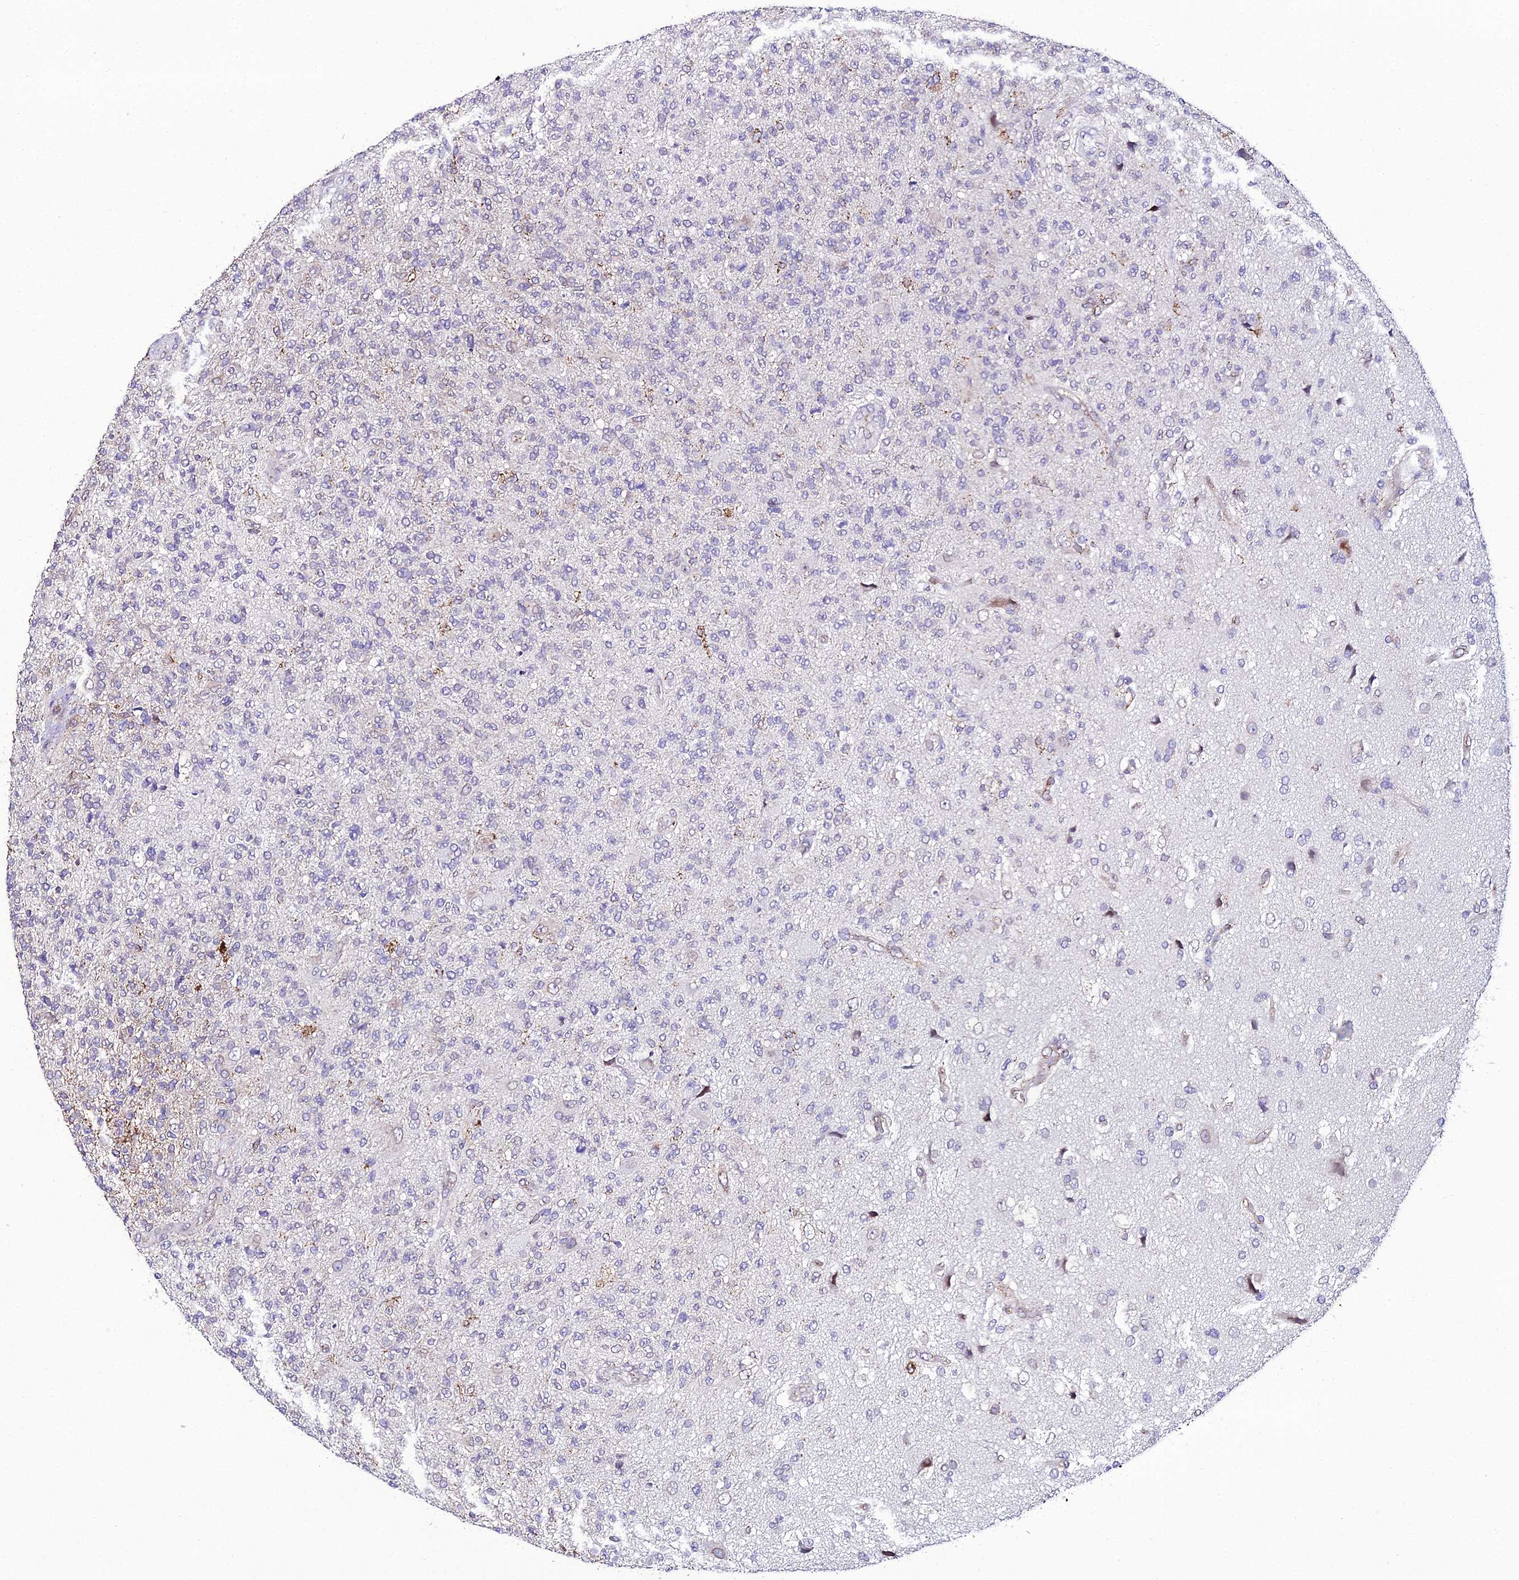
{"staining": {"intensity": "weak", "quantity": "<25%", "location": "cytoplasmic/membranous"}, "tissue": "glioma", "cell_type": "Tumor cells", "image_type": "cancer", "snomed": [{"axis": "morphology", "description": "Glioma, malignant, High grade"}, {"axis": "topography", "description": "Brain"}], "caption": "IHC histopathology image of neoplastic tissue: malignant glioma (high-grade) stained with DAB shows no significant protein positivity in tumor cells.", "gene": "DDX19A", "patient": {"sex": "male", "age": 56}}